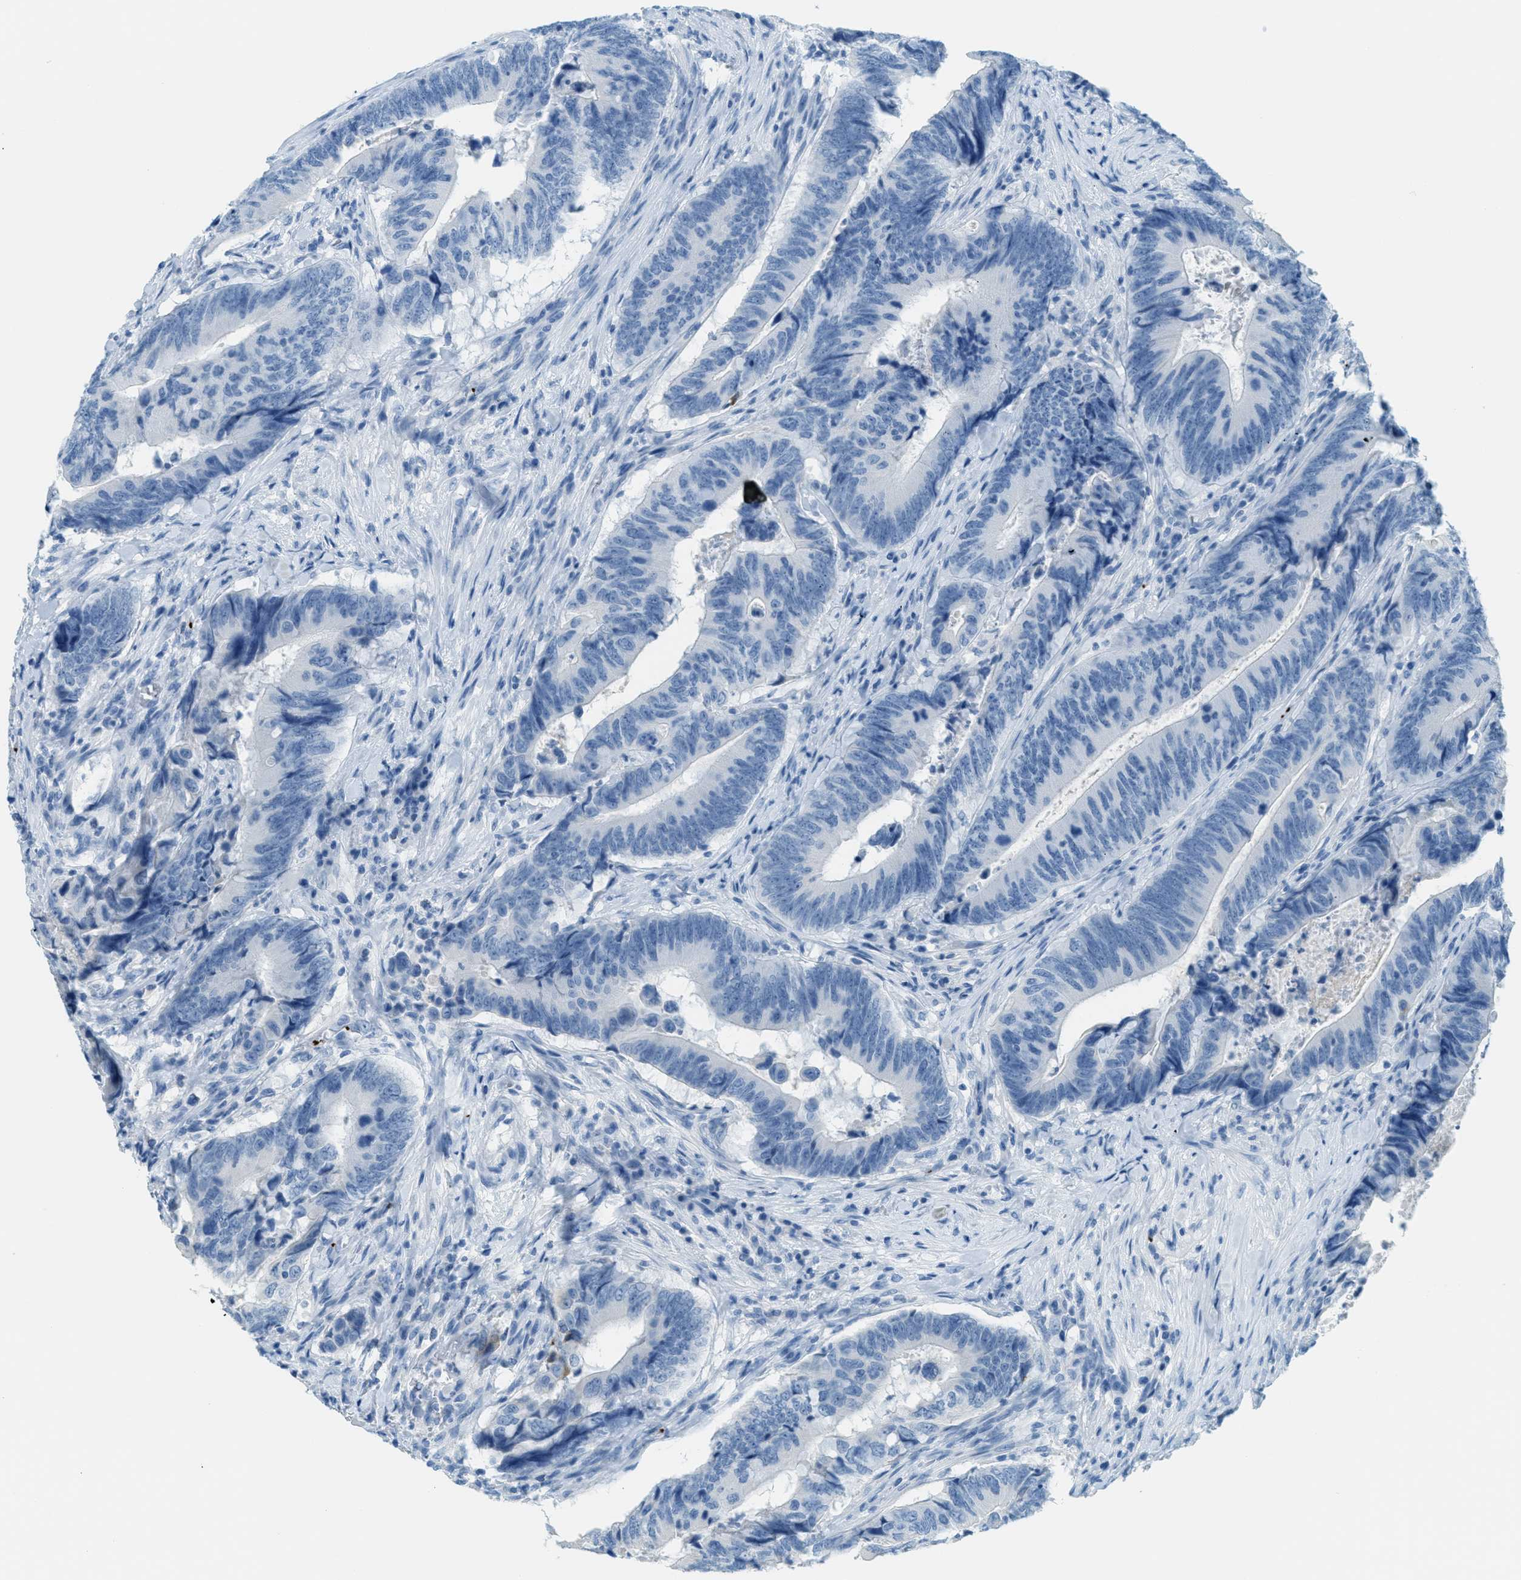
{"staining": {"intensity": "negative", "quantity": "none", "location": "none"}, "tissue": "colorectal cancer", "cell_type": "Tumor cells", "image_type": "cancer", "snomed": [{"axis": "morphology", "description": "Normal tissue, NOS"}, {"axis": "morphology", "description": "Adenocarcinoma, NOS"}, {"axis": "topography", "description": "Colon"}], "caption": "Protein analysis of colorectal adenocarcinoma demonstrates no significant staining in tumor cells. (DAB (3,3'-diaminobenzidine) immunohistochemistry visualized using brightfield microscopy, high magnification).", "gene": "PPBP", "patient": {"sex": "male", "age": 56}}